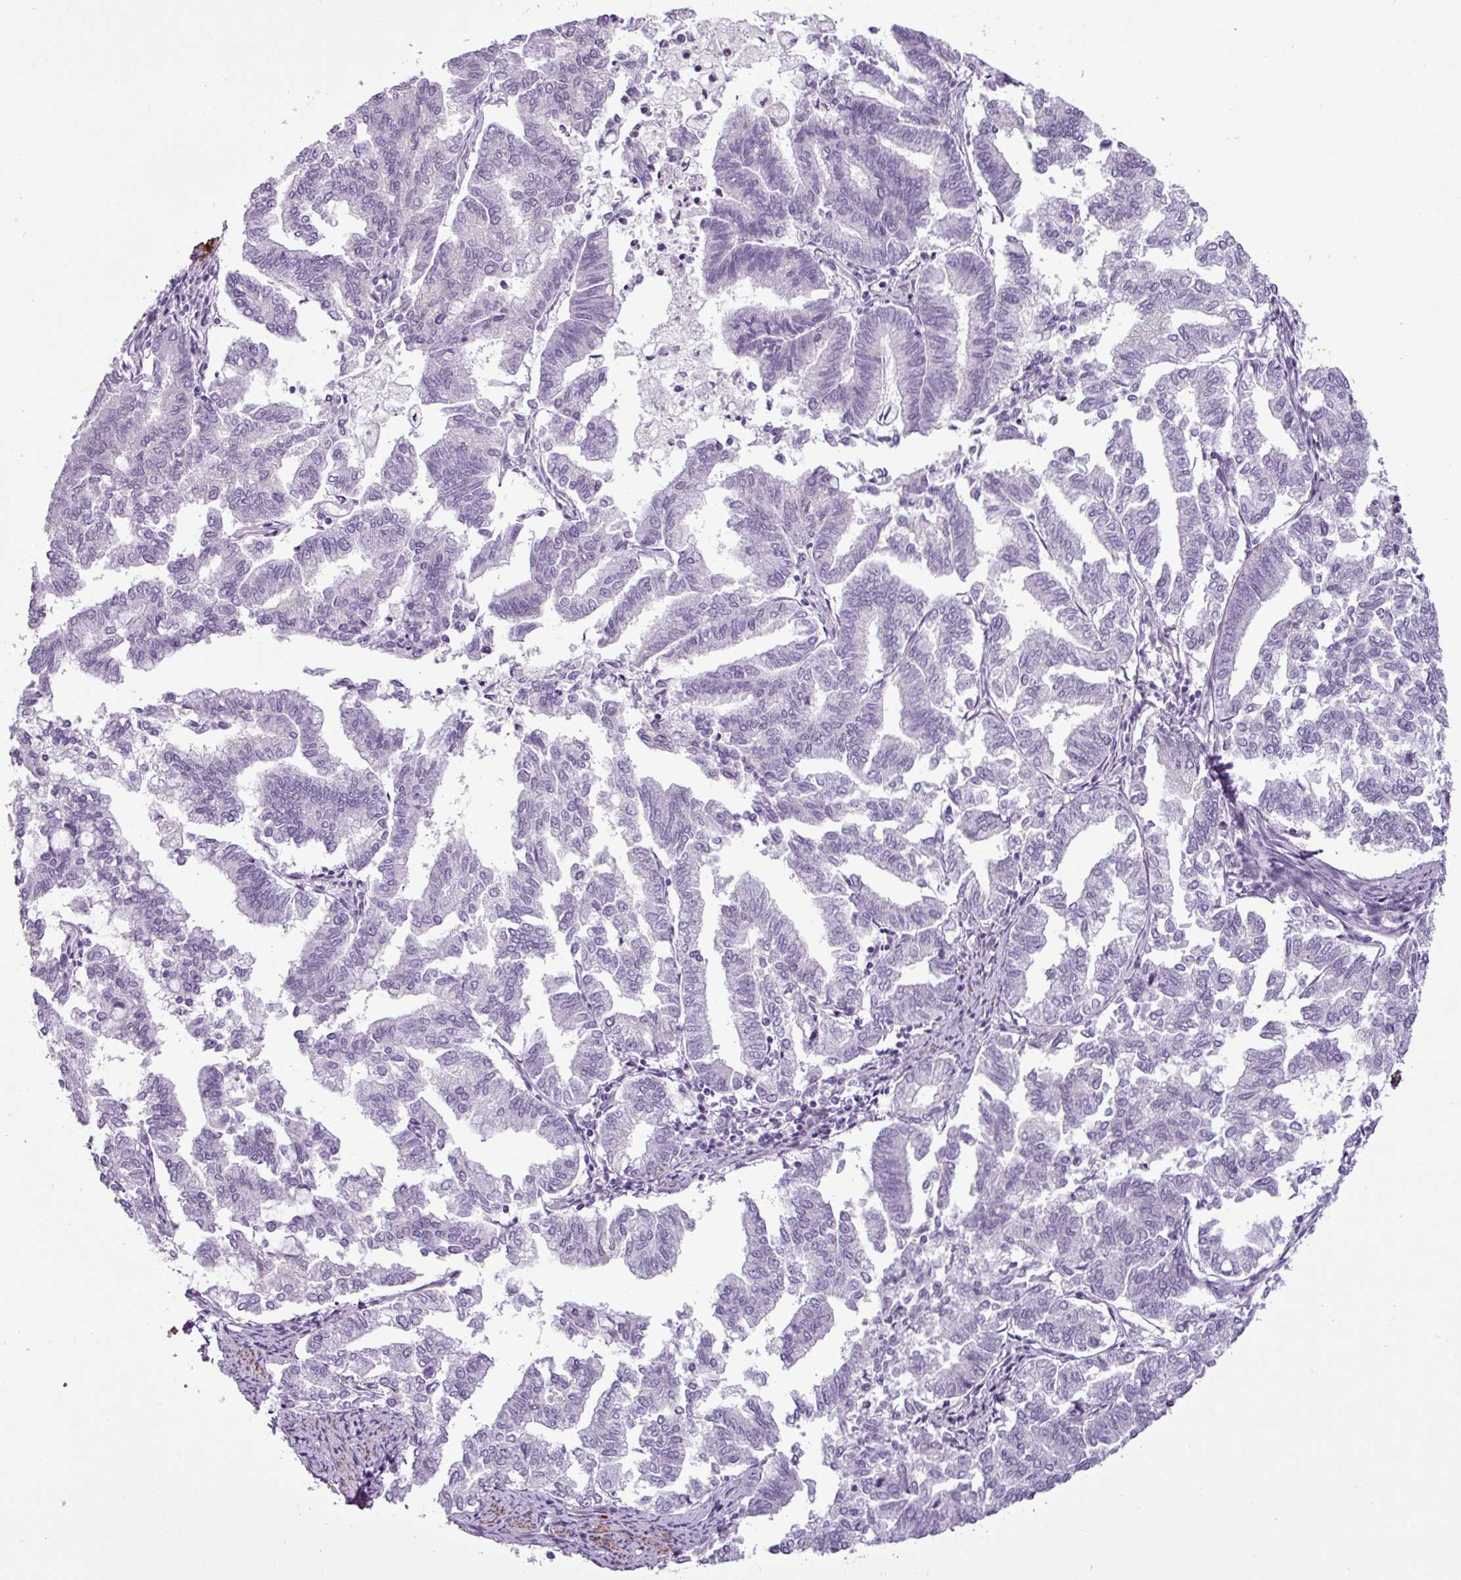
{"staining": {"intensity": "negative", "quantity": "none", "location": "none"}, "tissue": "endometrial cancer", "cell_type": "Tumor cells", "image_type": "cancer", "snomed": [{"axis": "morphology", "description": "Adenocarcinoma, NOS"}, {"axis": "topography", "description": "Endometrium"}], "caption": "High magnification brightfield microscopy of endometrial cancer (adenocarcinoma) stained with DAB (brown) and counterstained with hematoxylin (blue): tumor cells show no significant staining.", "gene": "ATP10A", "patient": {"sex": "female", "age": 79}}